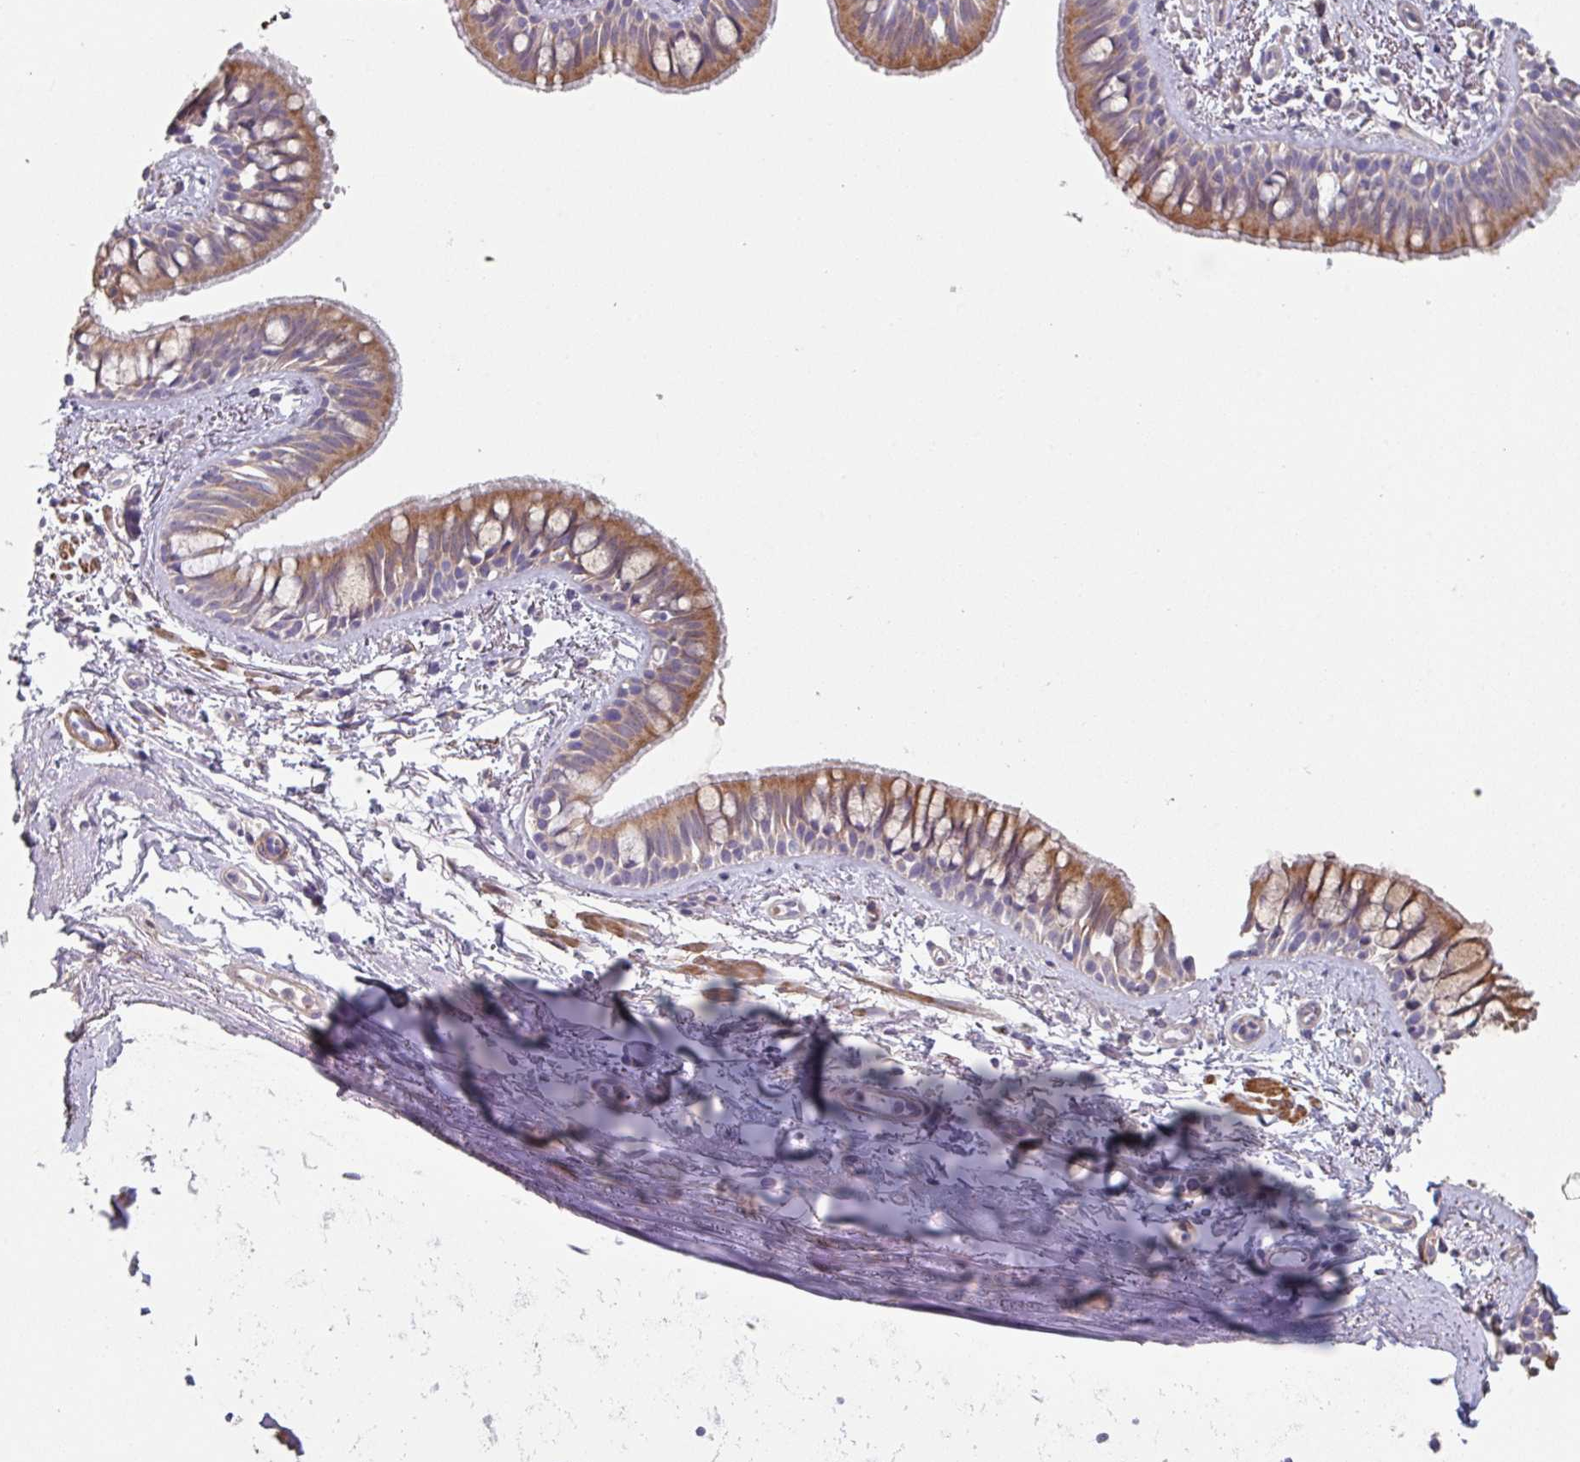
{"staining": {"intensity": "moderate", "quantity": "25%-75%", "location": "cytoplasmic/membranous"}, "tissue": "bronchus", "cell_type": "Respiratory epithelial cells", "image_type": "normal", "snomed": [{"axis": "morphology", "description": "Normal tissue, NOS"}, {"axis": "topography", "description": "Lymph node"}, {"axis": "topography", "description": "Cartilage tissue"}, {"axis": "topography", "description": "Bronchus"}], "caption": "Immunohistochemistry (DAB) staining of unremarkable human bronchus shows moderate cytoplasmic/membranous protein staining in approximately 25%-75% of respiratory epithelial cells.", "gene": "GSTA1", "patient": {"sex": "female", "age": 70}}